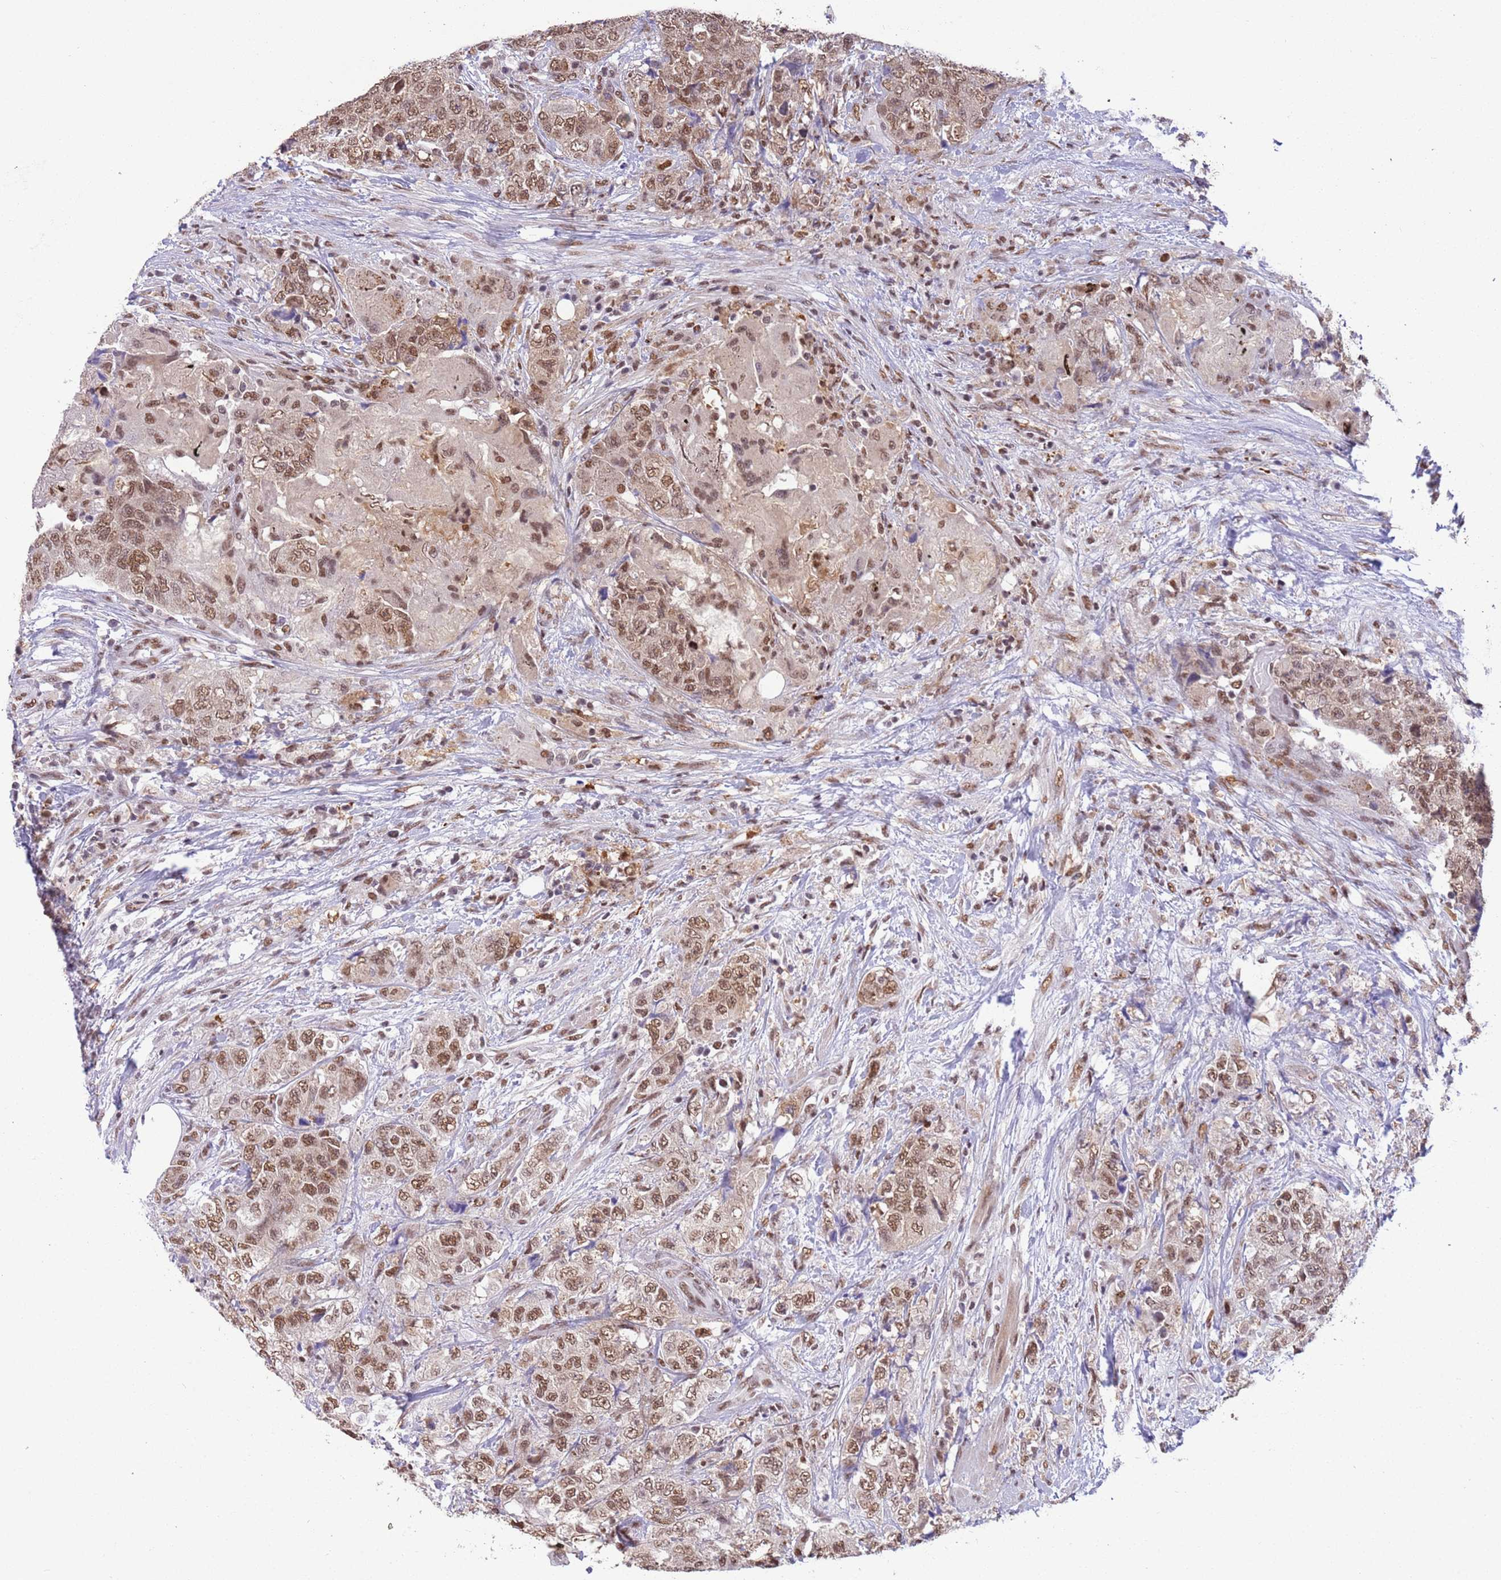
{"staining": {"intensity": "moderate", "quantity": ">75%", "location": "nuclear"}, "tissue": "urothelial cancer", "cell_type": "Tumor cells", "image_type": "cancer", "snomed": [{"axis": "morphology", "description": "Urothelial carcinoma, High grade"}, {"axis": "topography", "description": "Urinary bladder"}], "caption": "Immunohistochemical staining of human urothelial carcinoma (high-grade) exhibits medium levels of moderate nuclear positivity in about >75% of tumor cells.", "gene": "TRIM32", "patient": {"sex": "female", "age": 78}}